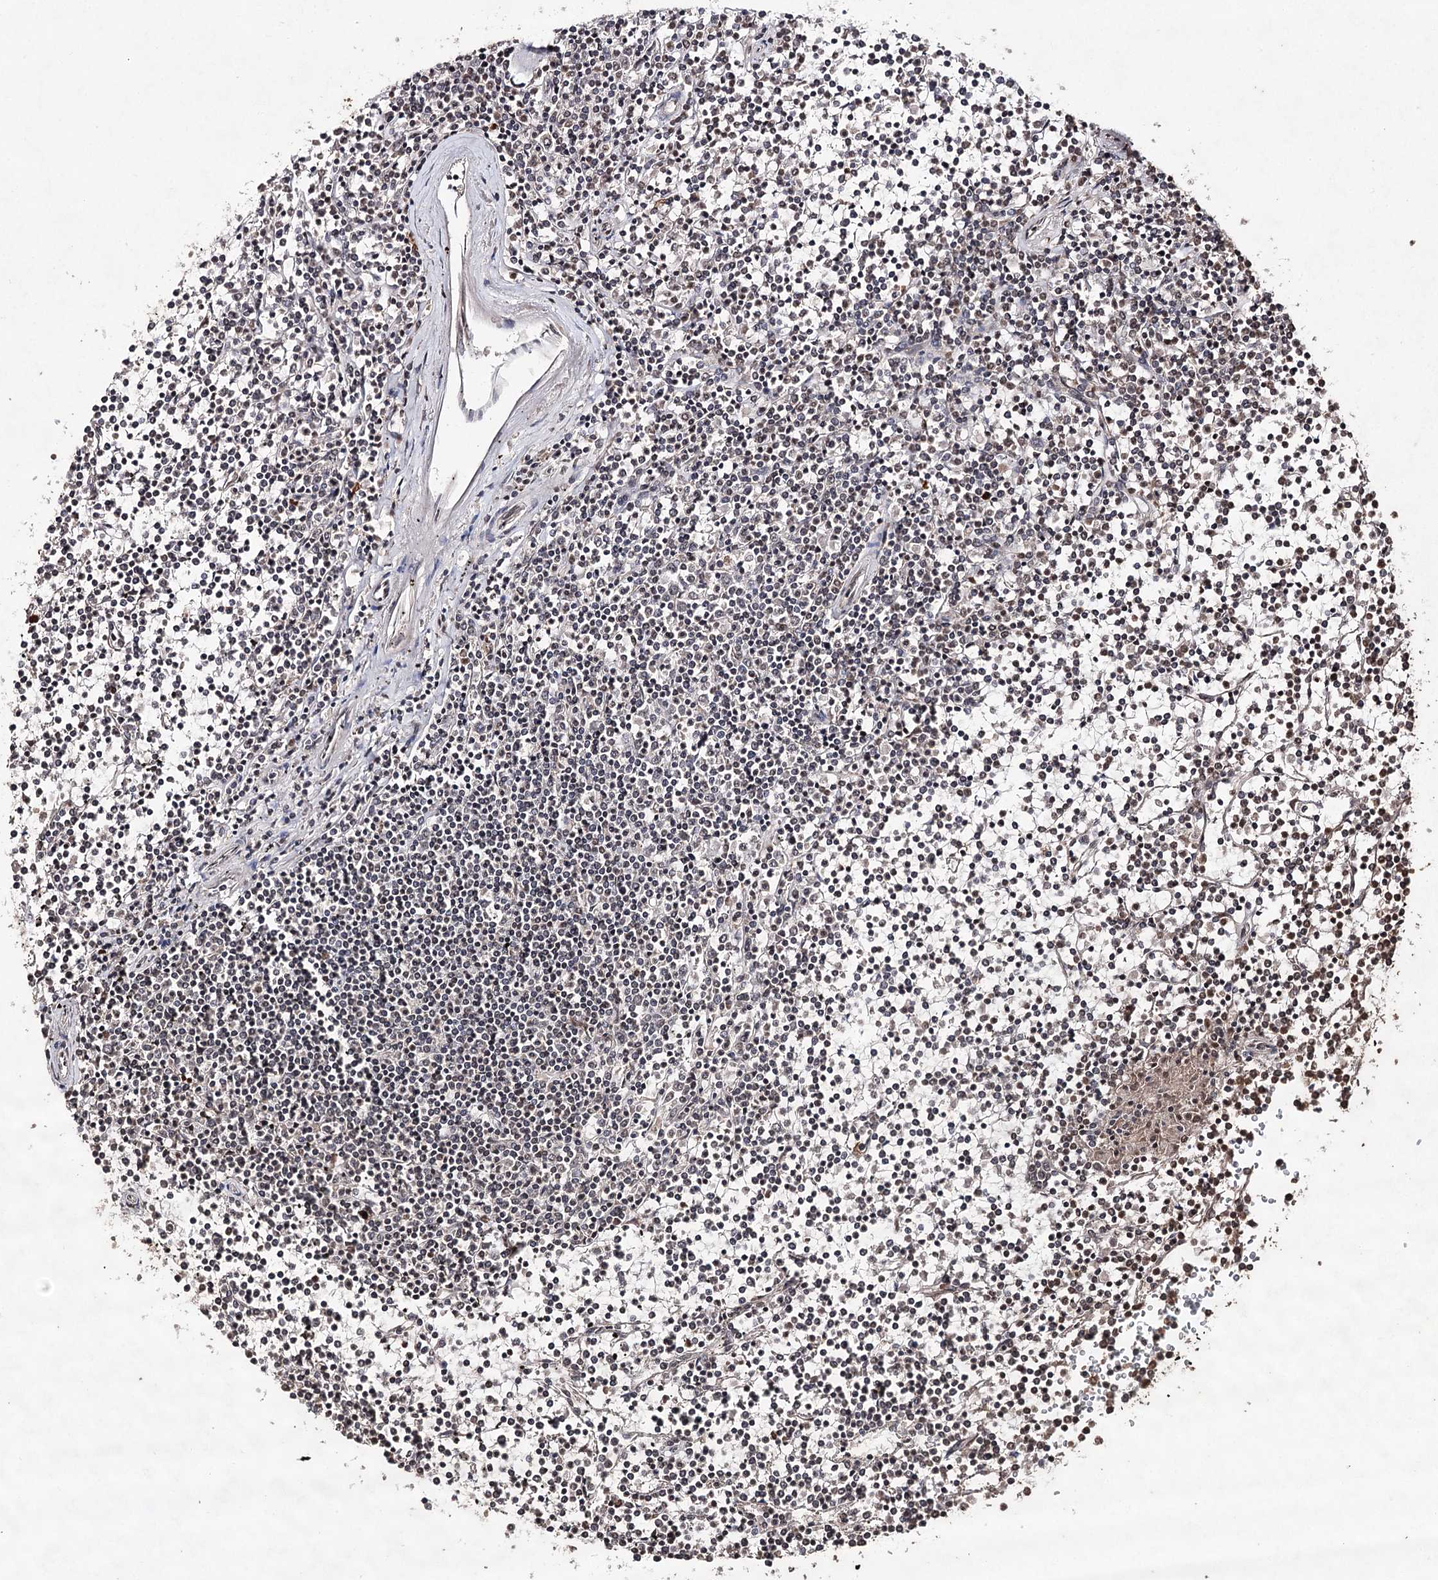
{"staining": {"intensity": "negative", "quantity": "none", "location": "none"}, "tissue": "lymphoma", "cell_type": "Tumor cells", "image_type": "cancer", "snomed": [{"axis": "morphology", "description": "Malignant lymphoma, non-Hodgkin's type, Low grade"}, {"axis": "topography", "description": "Spleen"}], "caption": "This is an immunohistochemistry (IHC) image of human low-grade malignant lymphoma, non-Hodgkin's type. There is no staining in tumor cells.", "gene": "ATG14", "patient": {"sex": "female", "age": 19}}